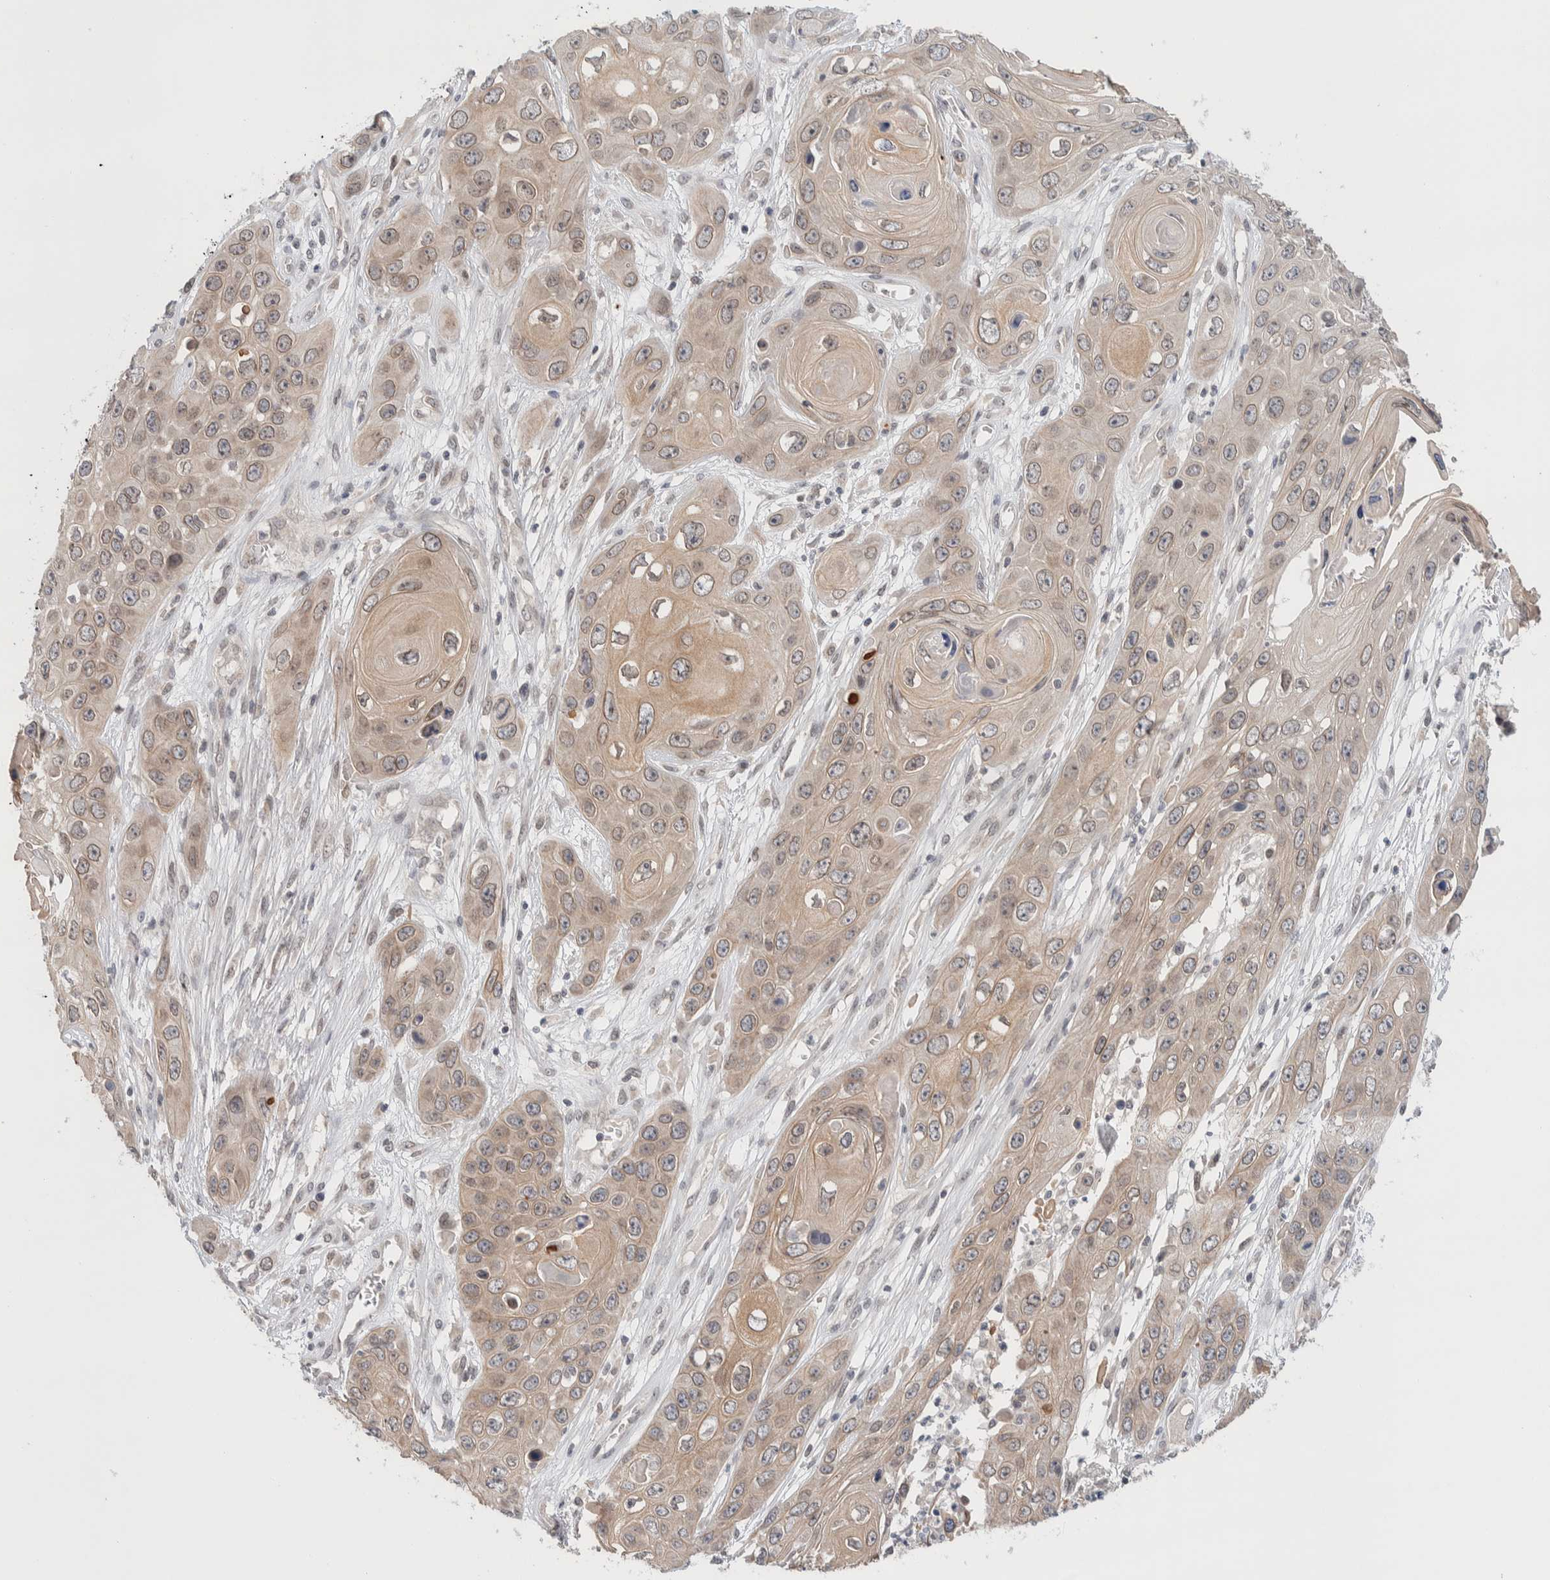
{"staining": {"intensity": "moderate", "quantity": ">75%", "location": "cytoplasmic/membranous,nuclear"}, "tissue": "skin cancer", "cell_type": "Tumor cells", "image_type": "cancer", "snomed": [{"axis": "morphology", "description": "Squamous cell carcinoma, NOS"}, {"axis": "topography", "description": "Skin"}], "caption": "DAB (3,3'-diaminobenzidine) immunohistochemical staining of squamous cell carcinoma (skin) displays moderate cytoplasmic/membranous and nuclear protein expression in approximately >75% of tumor cells.", "gene": "CRAT", "patient": {"sex": "male", "age": 55}}